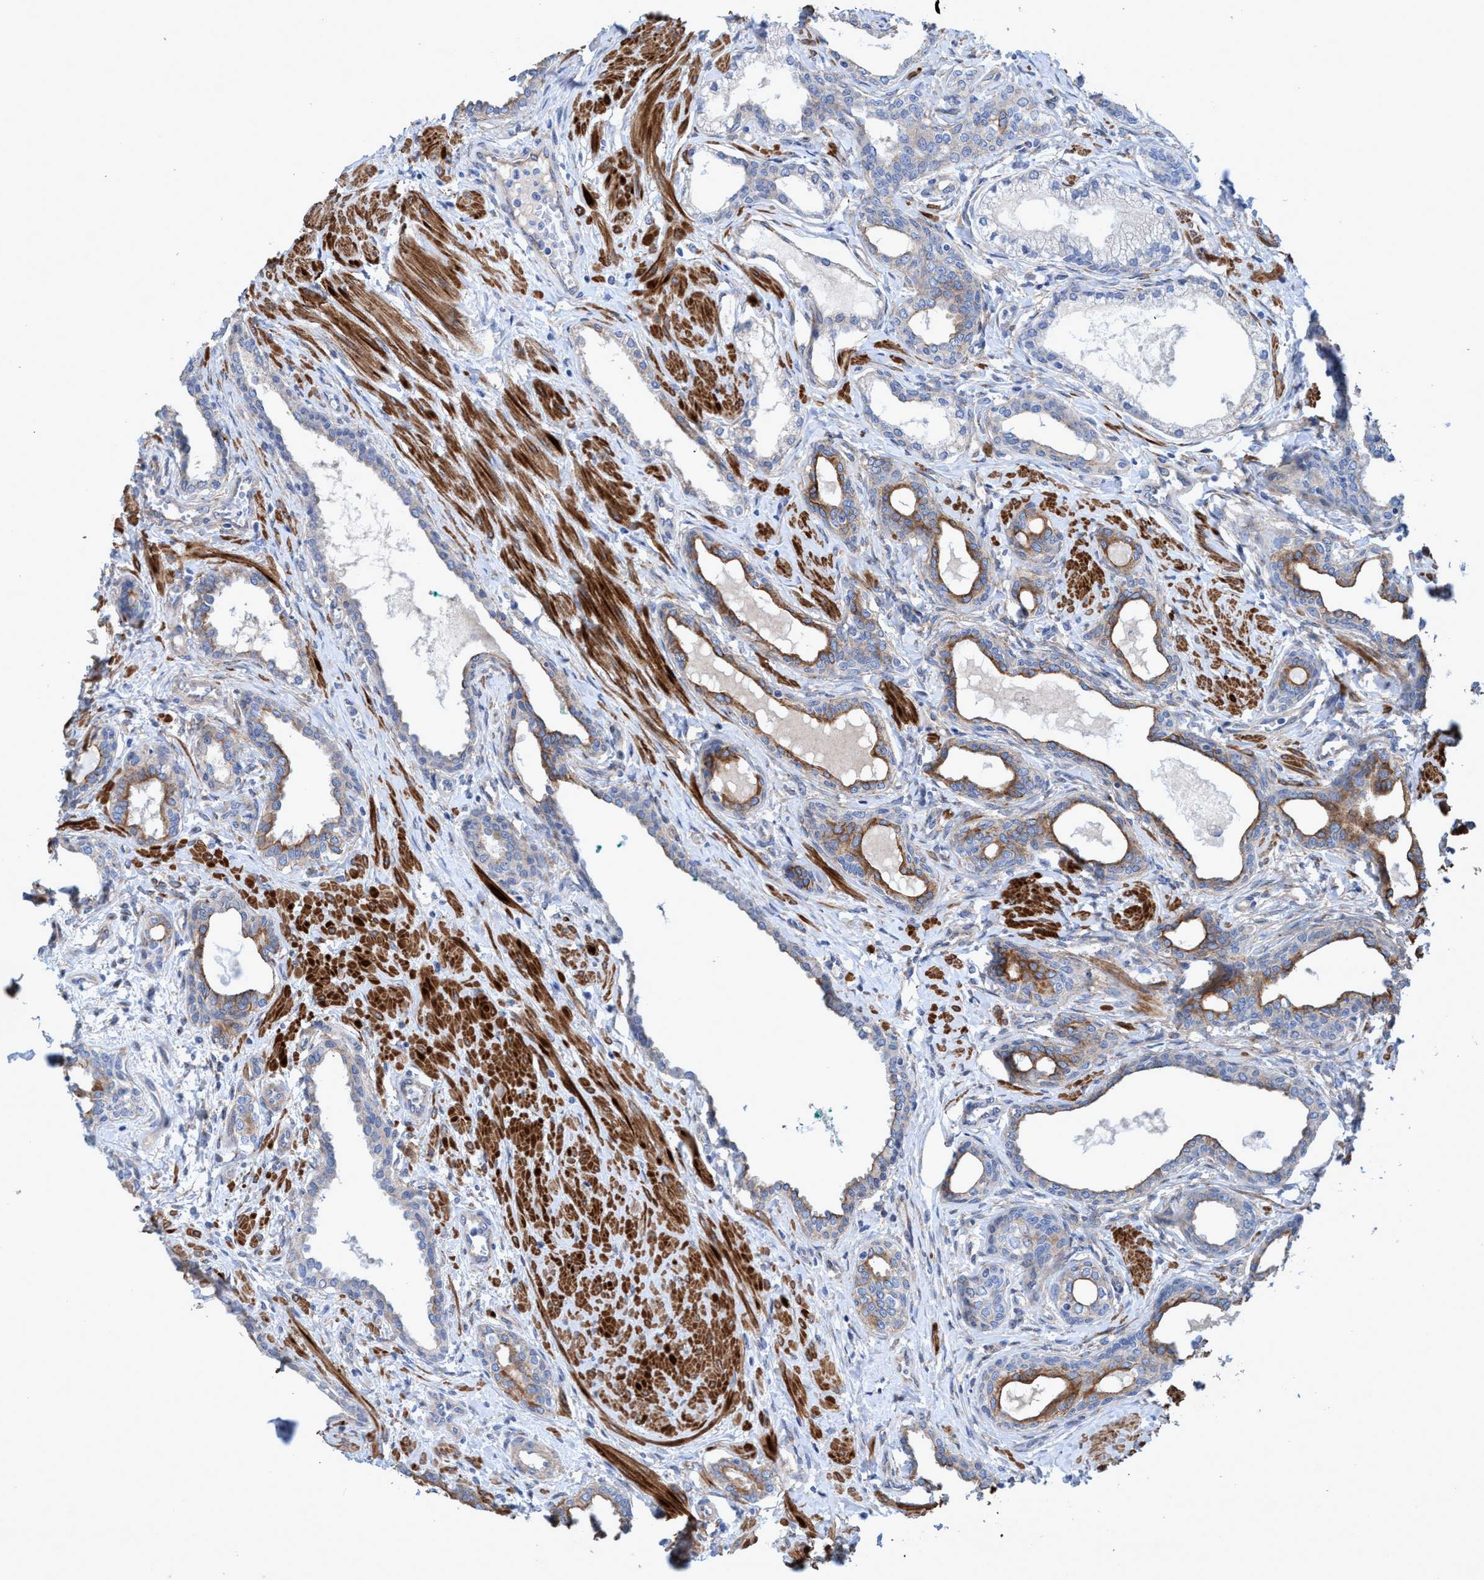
{"staining": {"intensity": "moderate", "quantity": "25%-75%", "location": "cytoplasmic/membranous"}, "tissue": "prostate cancer", "cell_type": "Tumor cells", "image_type": "cancer", "snomed": [{"axis": "morphology", "description": "Adenocarcinoma, High grade"}, {"axis": "topography", "description": "Prostate"}], "caption": "Protein staining of prostate cancer tissue shows moderate cytoplasmic/membranous expression in approximately 25%-75% of tumor cells.", "gene": "GULP1", "patient": {"sex": "male", "age": 52}}